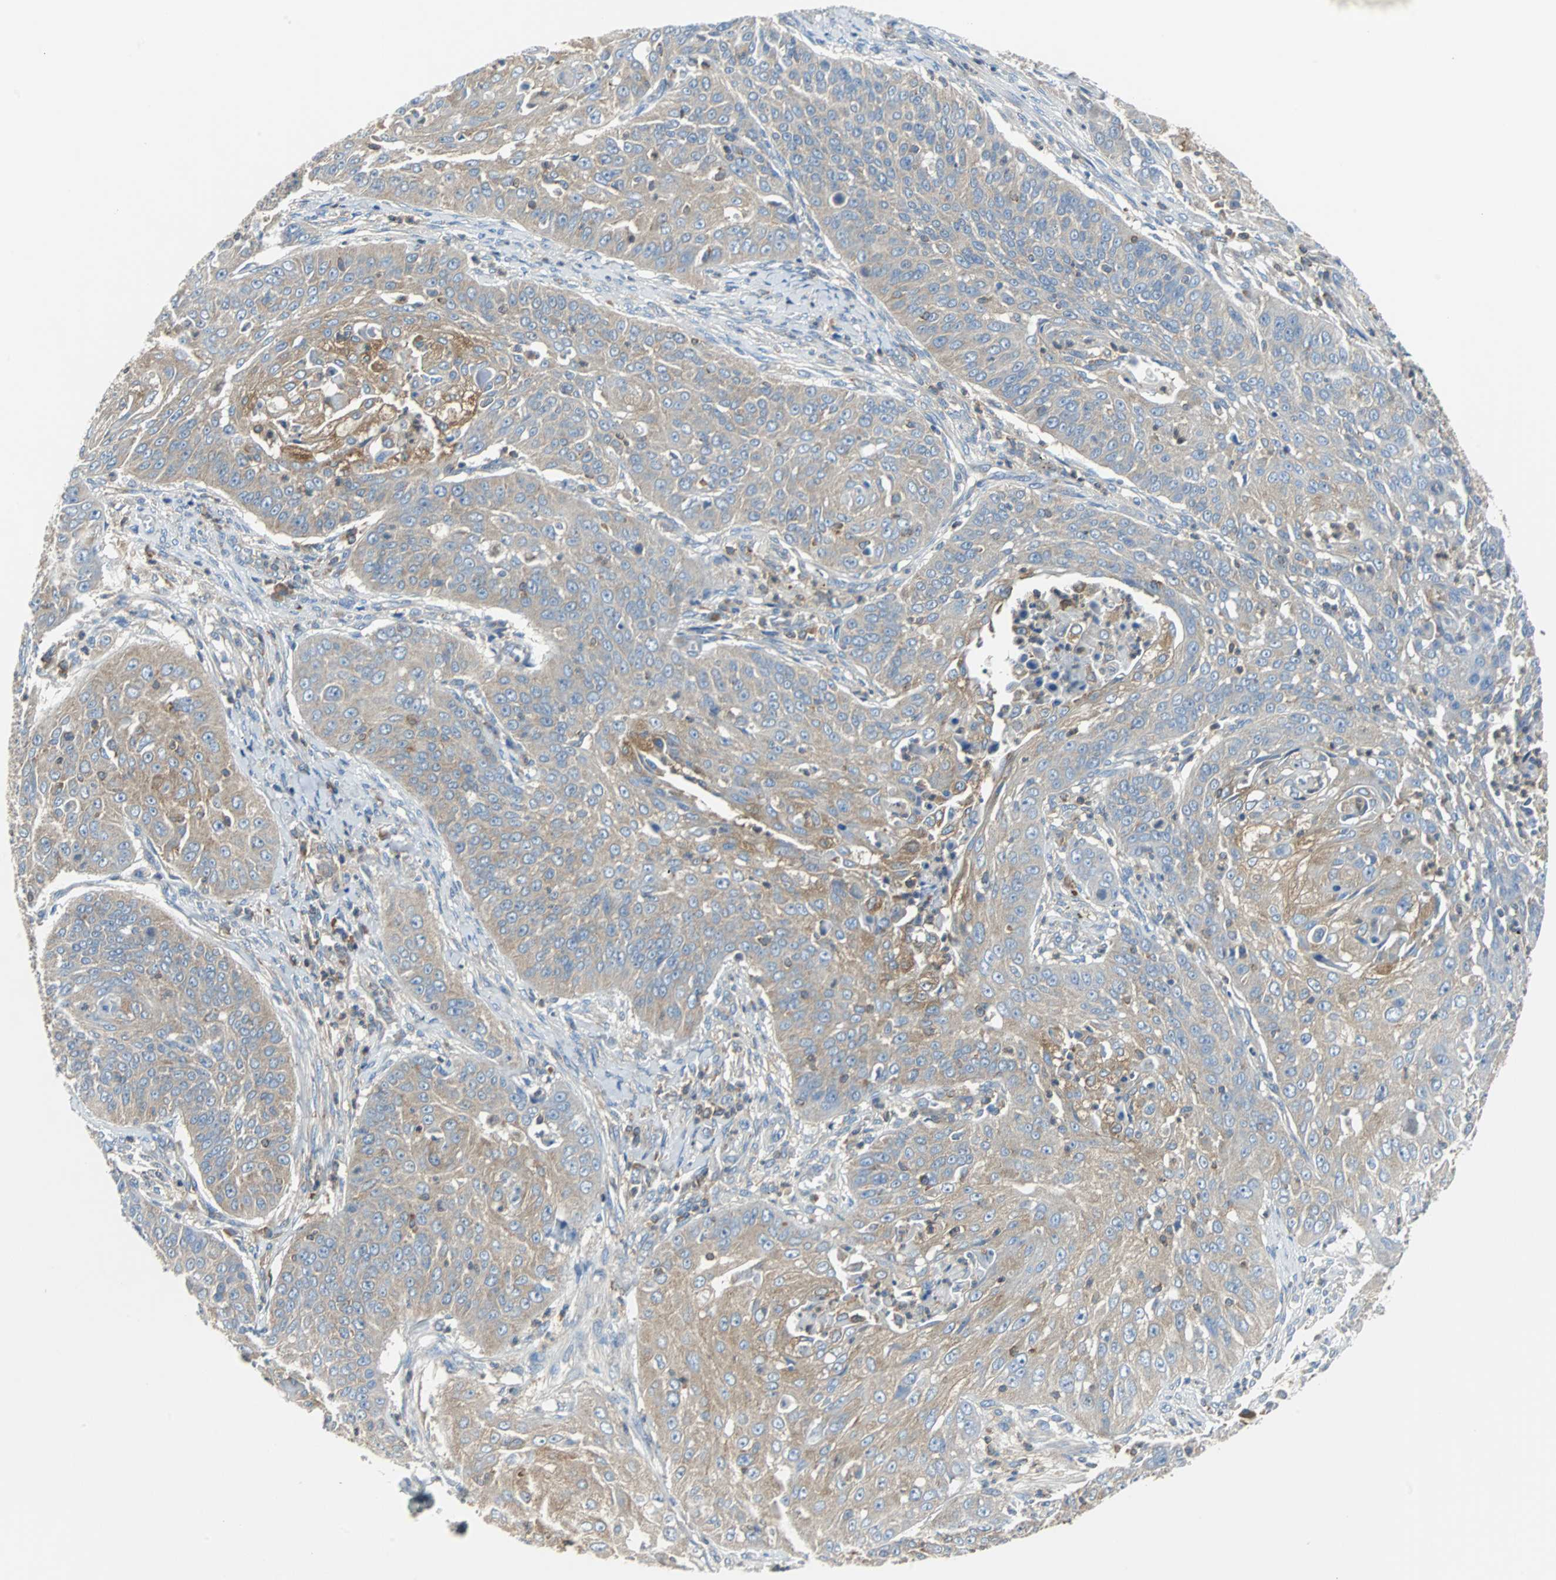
{"staining": {"intensity": "weak", "quantity": ">75%", "location": "cytoplasmic/membranous"}, "tissue": "cervical cancer", "cell_type": "Tumor cells", "image_type": "cancer", "snomed": [{"axis": "morphology", "description": "Squamous cell carcinoma, NOS"}, {"axis": "topography", "description": "Cervix"}], "caption": "Weak cytoplasmic/membranous staining for a protein is seen in about >75% of tumor cells of cervical cancer (squamous cell carcinoma) using immunohistochemistry (IHC).", "gene": "TSC22D4", "patient": {"sex": "female", "age": 64}}